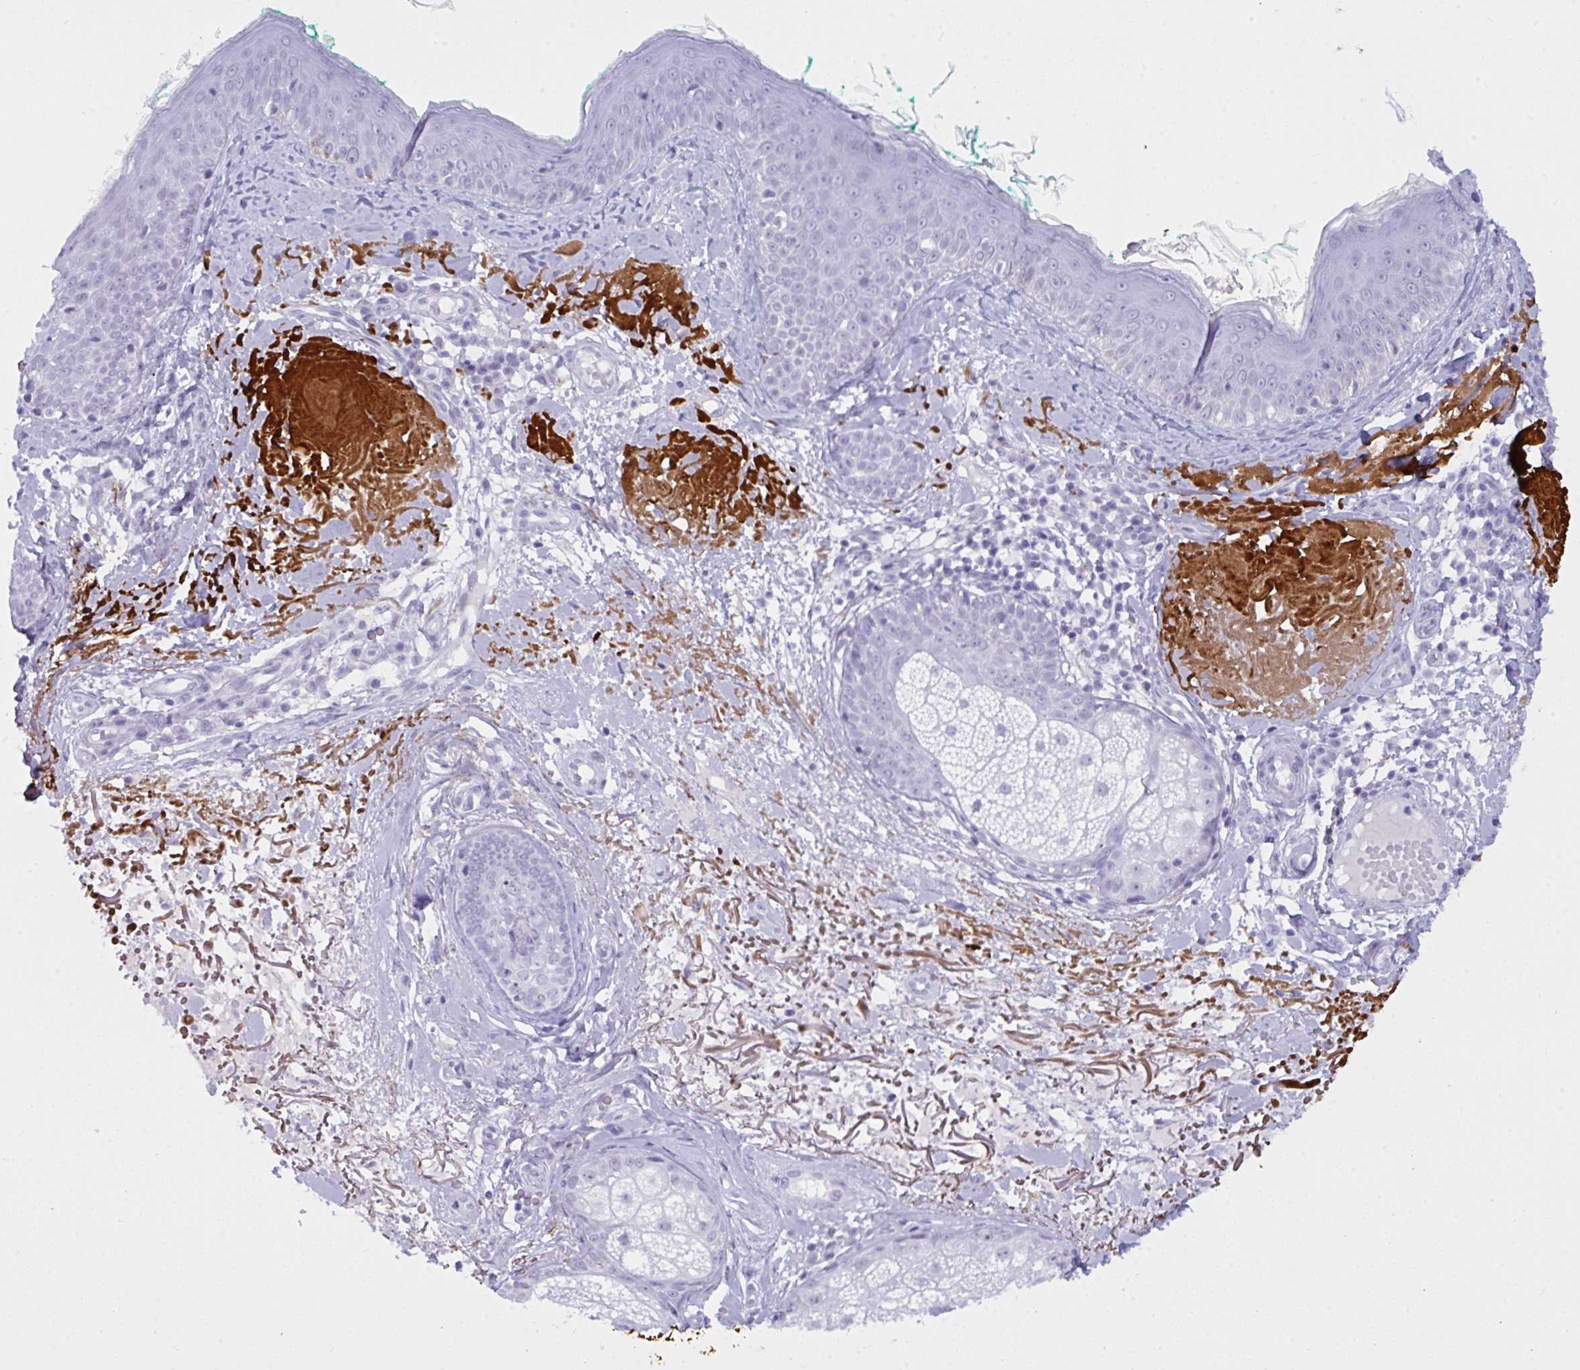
{"staining": {"intensity": "negative", "quantity": "none", "location": "none"}, "tissue": "skin", "cell_type": "Fibroblasts", "image_type": "normal", "snomed": [{"axis": "morphology", "description": "Normal tissue, NOS"}, {"axis": "topography", "description": "Skin"}], "caption": "This is an immunohistochemistry (IHC) photomicrograph of benign skin. There is no staining in fibroblasts.", "gene": "ELN", "patient": {"sex": "male", "age": 73}}